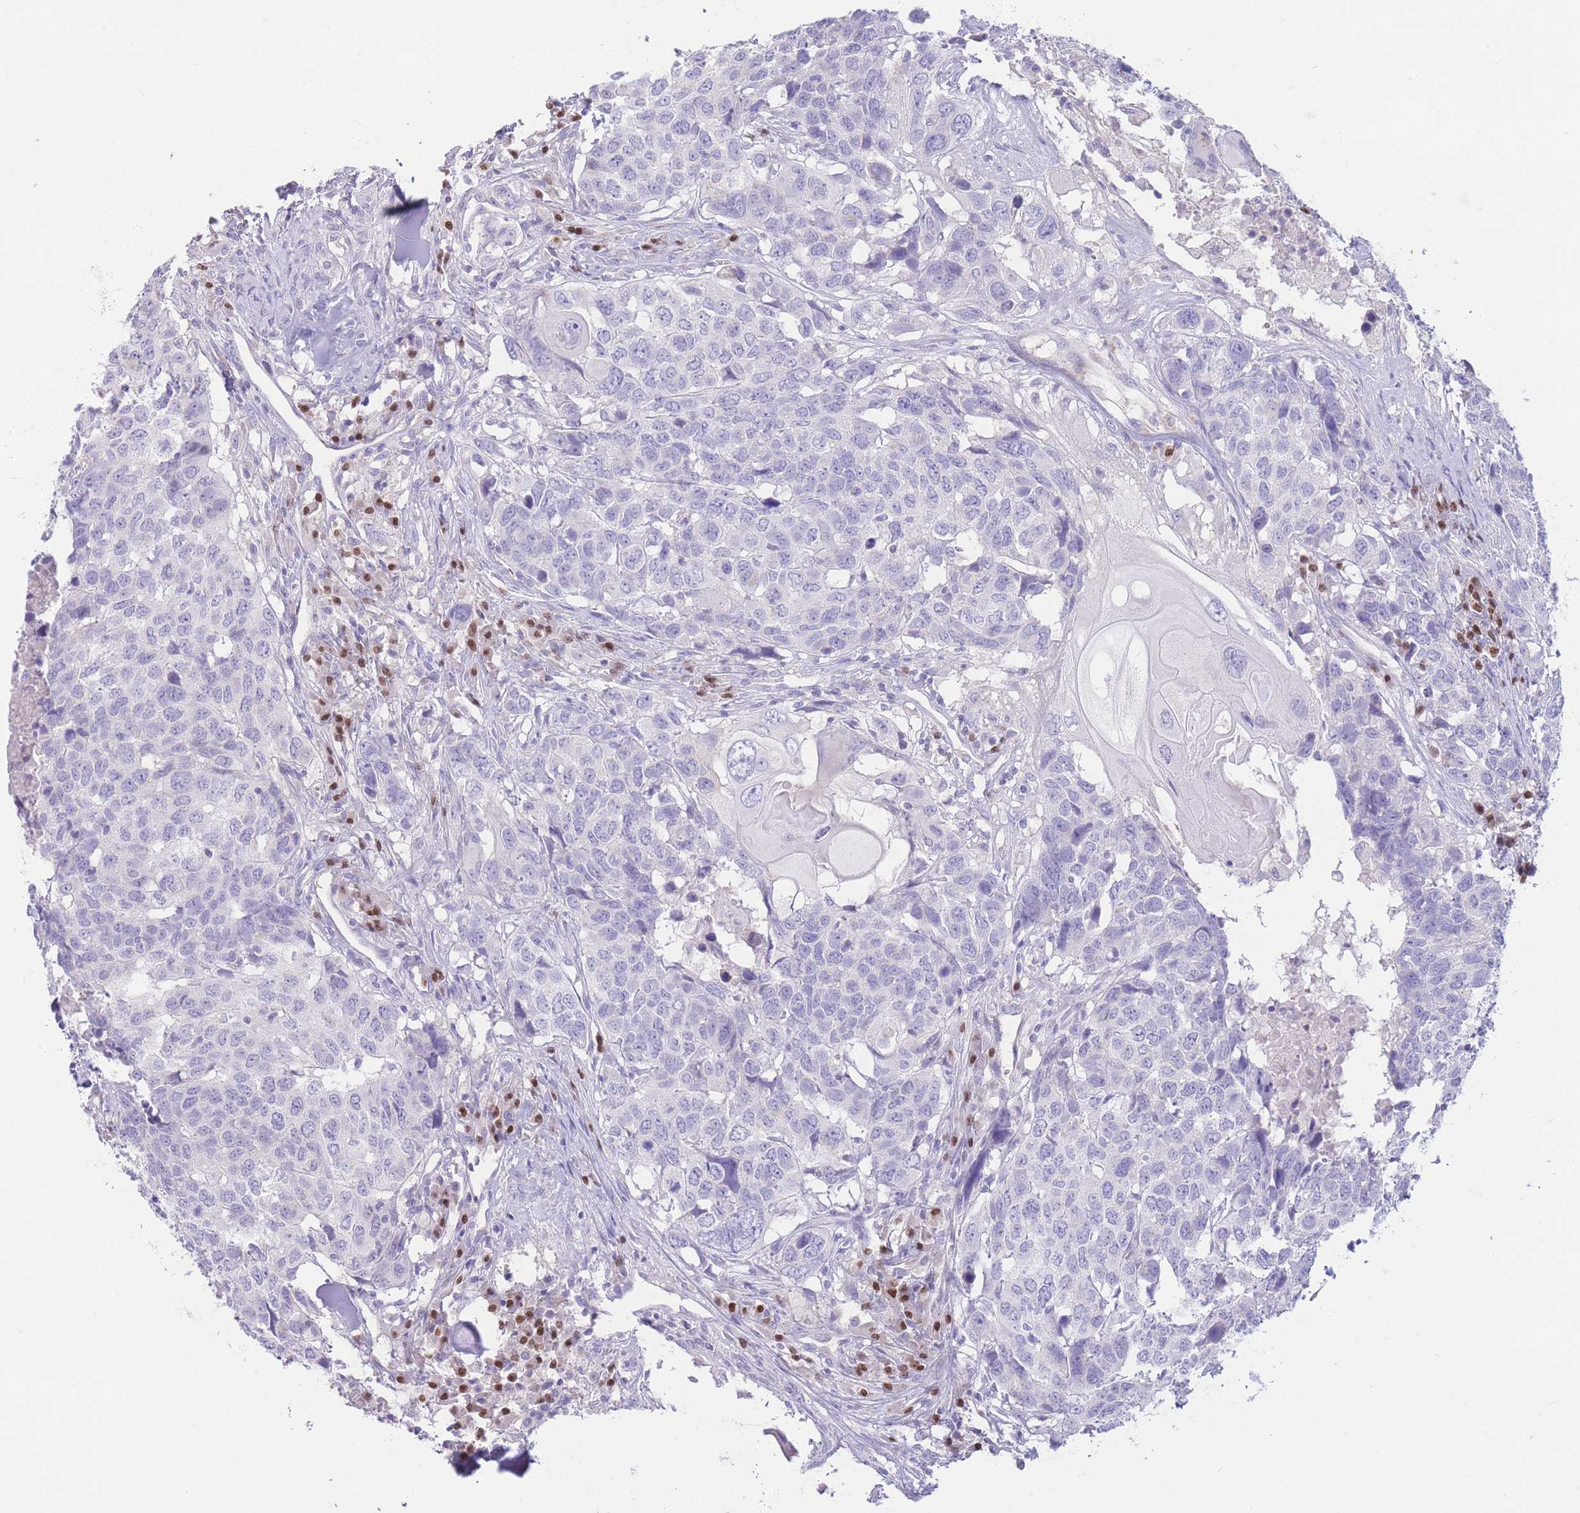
{"staining": {"intensity": "negative", "quantity": "none", "location": "none"}, "tissue": "head and neck cancer", "cell_type": "Tumor cells", "image_type": "cancer", "snomed": [{"axis": "morphology", "description": "Squamous cell carcinoma, NOS"}, {"axis": "topography", "description": "Head-Neck"}], "caption": "The photomicrograph shows no significant positivity in tumor cells of head and neck cancer (squamous cell carcinoma).", "gene": "BHLHA15", "patient": {"sex": "male", "age": 66}}